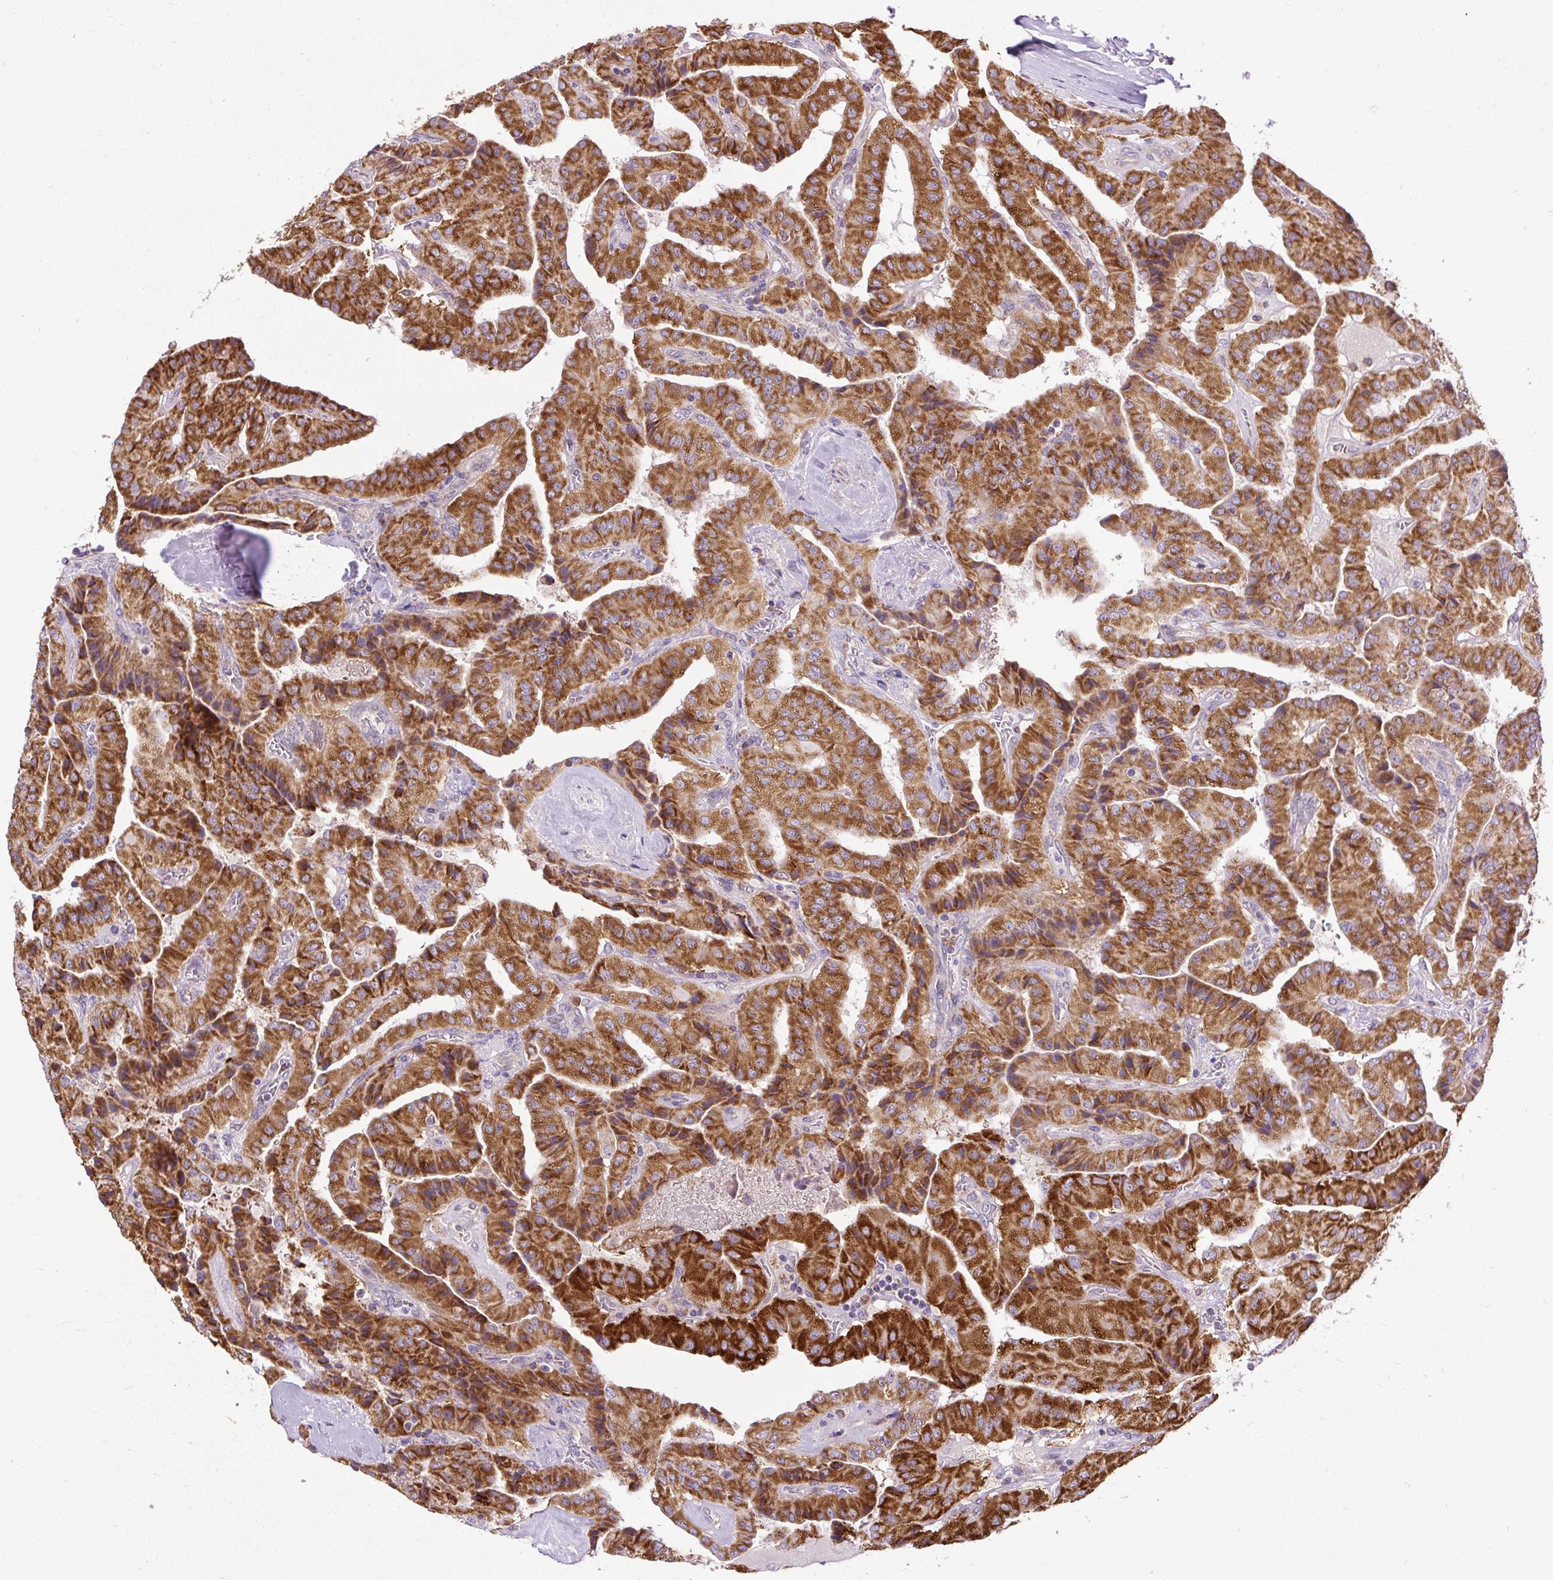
{"staining": {"intensity": "strong", "quantity": ">75%", "location": "cytoplasmic/membranous"}, "tissue": "thyroid cancer", "cell_type": "Tumor cells", "image_type": "cancer", "snomed": [{"axis": "morphology", "description": "Normal tissue, NOS"}, {"axis": "morphology", "description": "Papillary adenocarcinoma, NOS"}, {"axis": "topography", "description": "Thyroid gland"}], "caption": "Thyroid cancer tissue reveals strong cytoplasmic/membranous positivity in approximately >75% of tumor cells (Brightfield microscopy of DAB IHC at high magnification).", "gene": "TM2D3", "patient": {"sex": "female", "age": 59}}